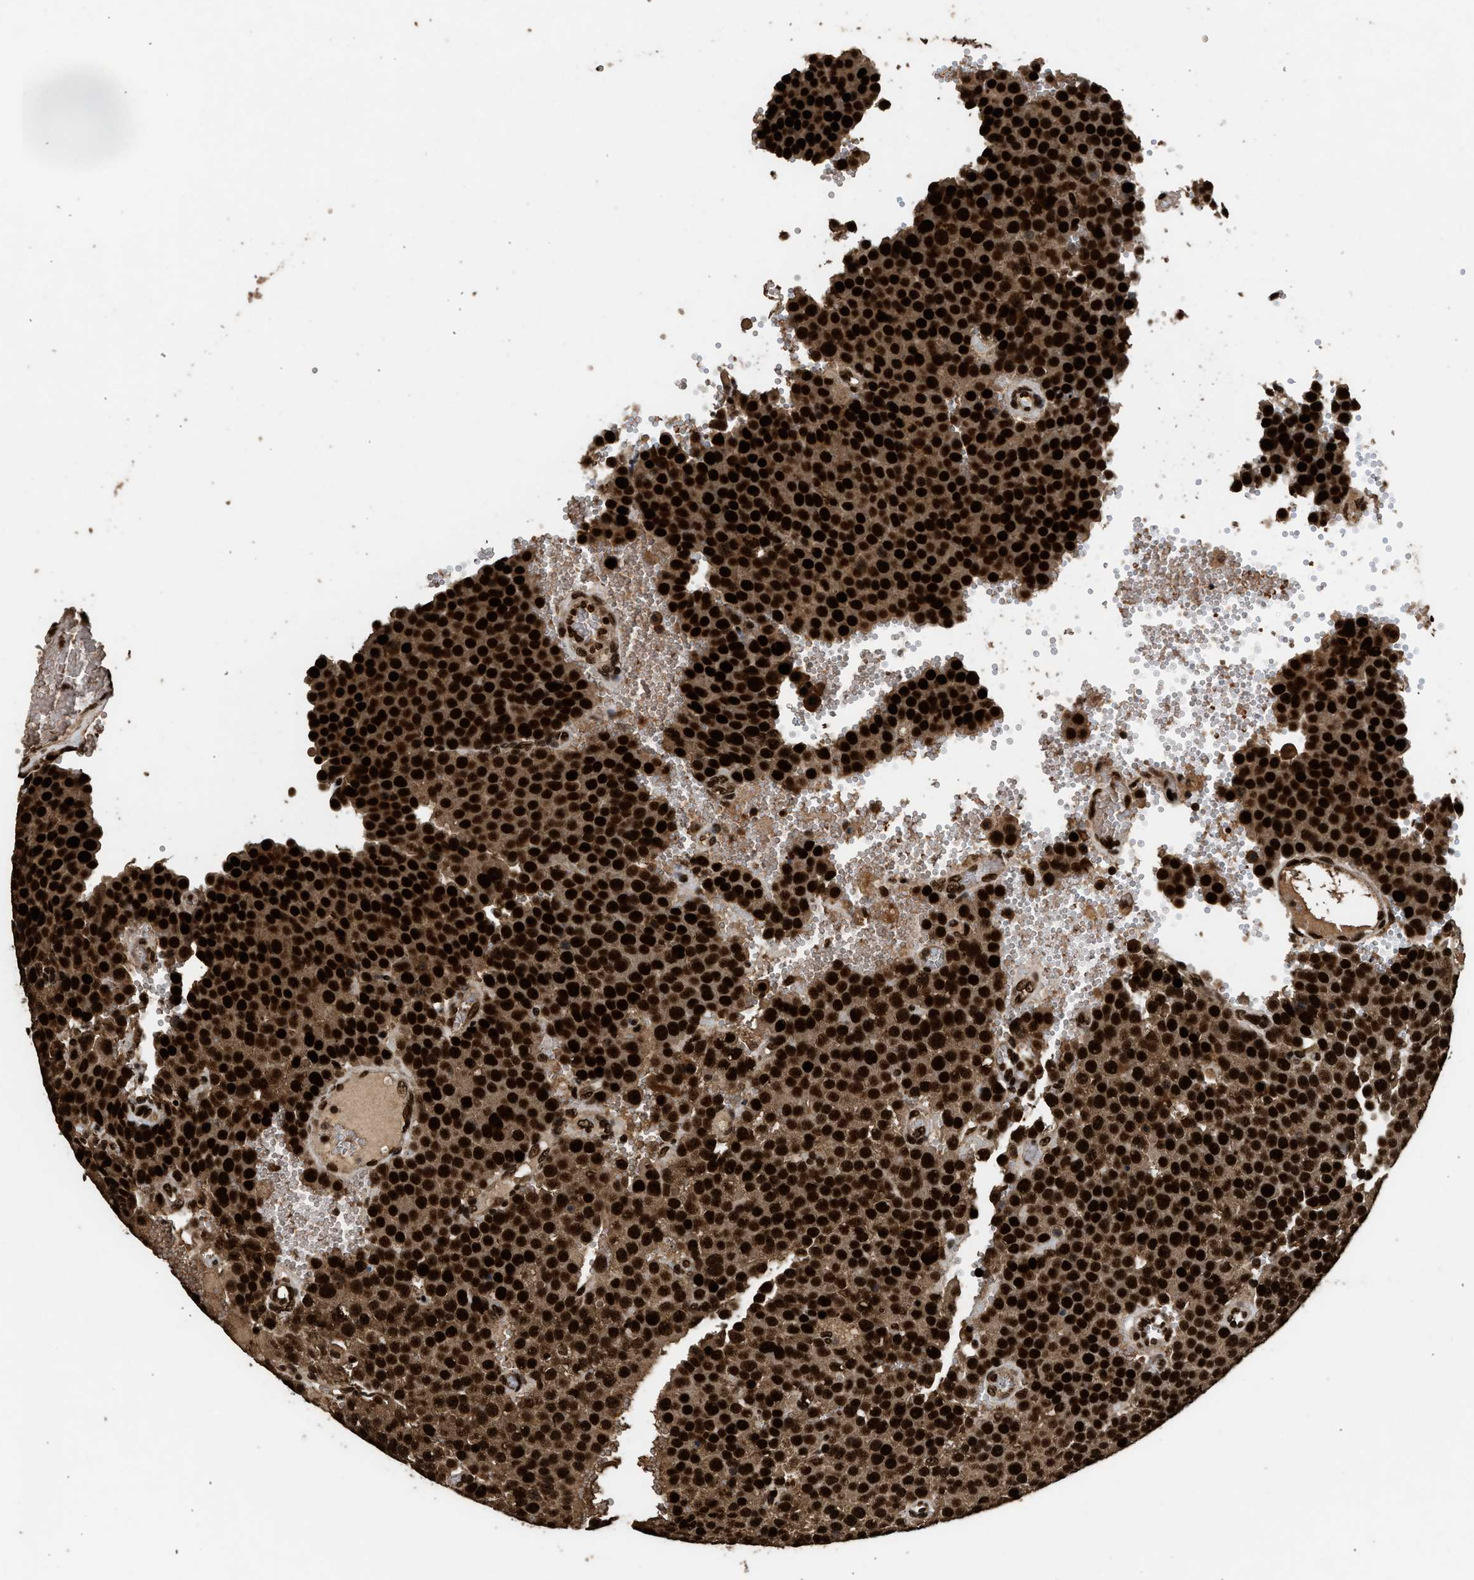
{"staining": {"intensity": "strong", "quantity": ">75%", "location": "cytoplasmic/membranous,nuclear"}, "tissue": "testis cancer", "cell_type": "Tumor cells", "image_type": "cancer", "snomed": [{"axis": "morphology", "description": "Seminoma, NOS"}, {"axis": "topography", "description": "Testis"}], "caption": "Immunohistochemistry (IHC) micrograph of testis cancer (seminoma) stained for a protein (brown), which reveals high levels of strong cytoplasmic/membranous and nuclear positivity in approximately >75% of tumor cells.", "gene": "PPP4R3B", "patient": {"sex": "male", "age": 71}}